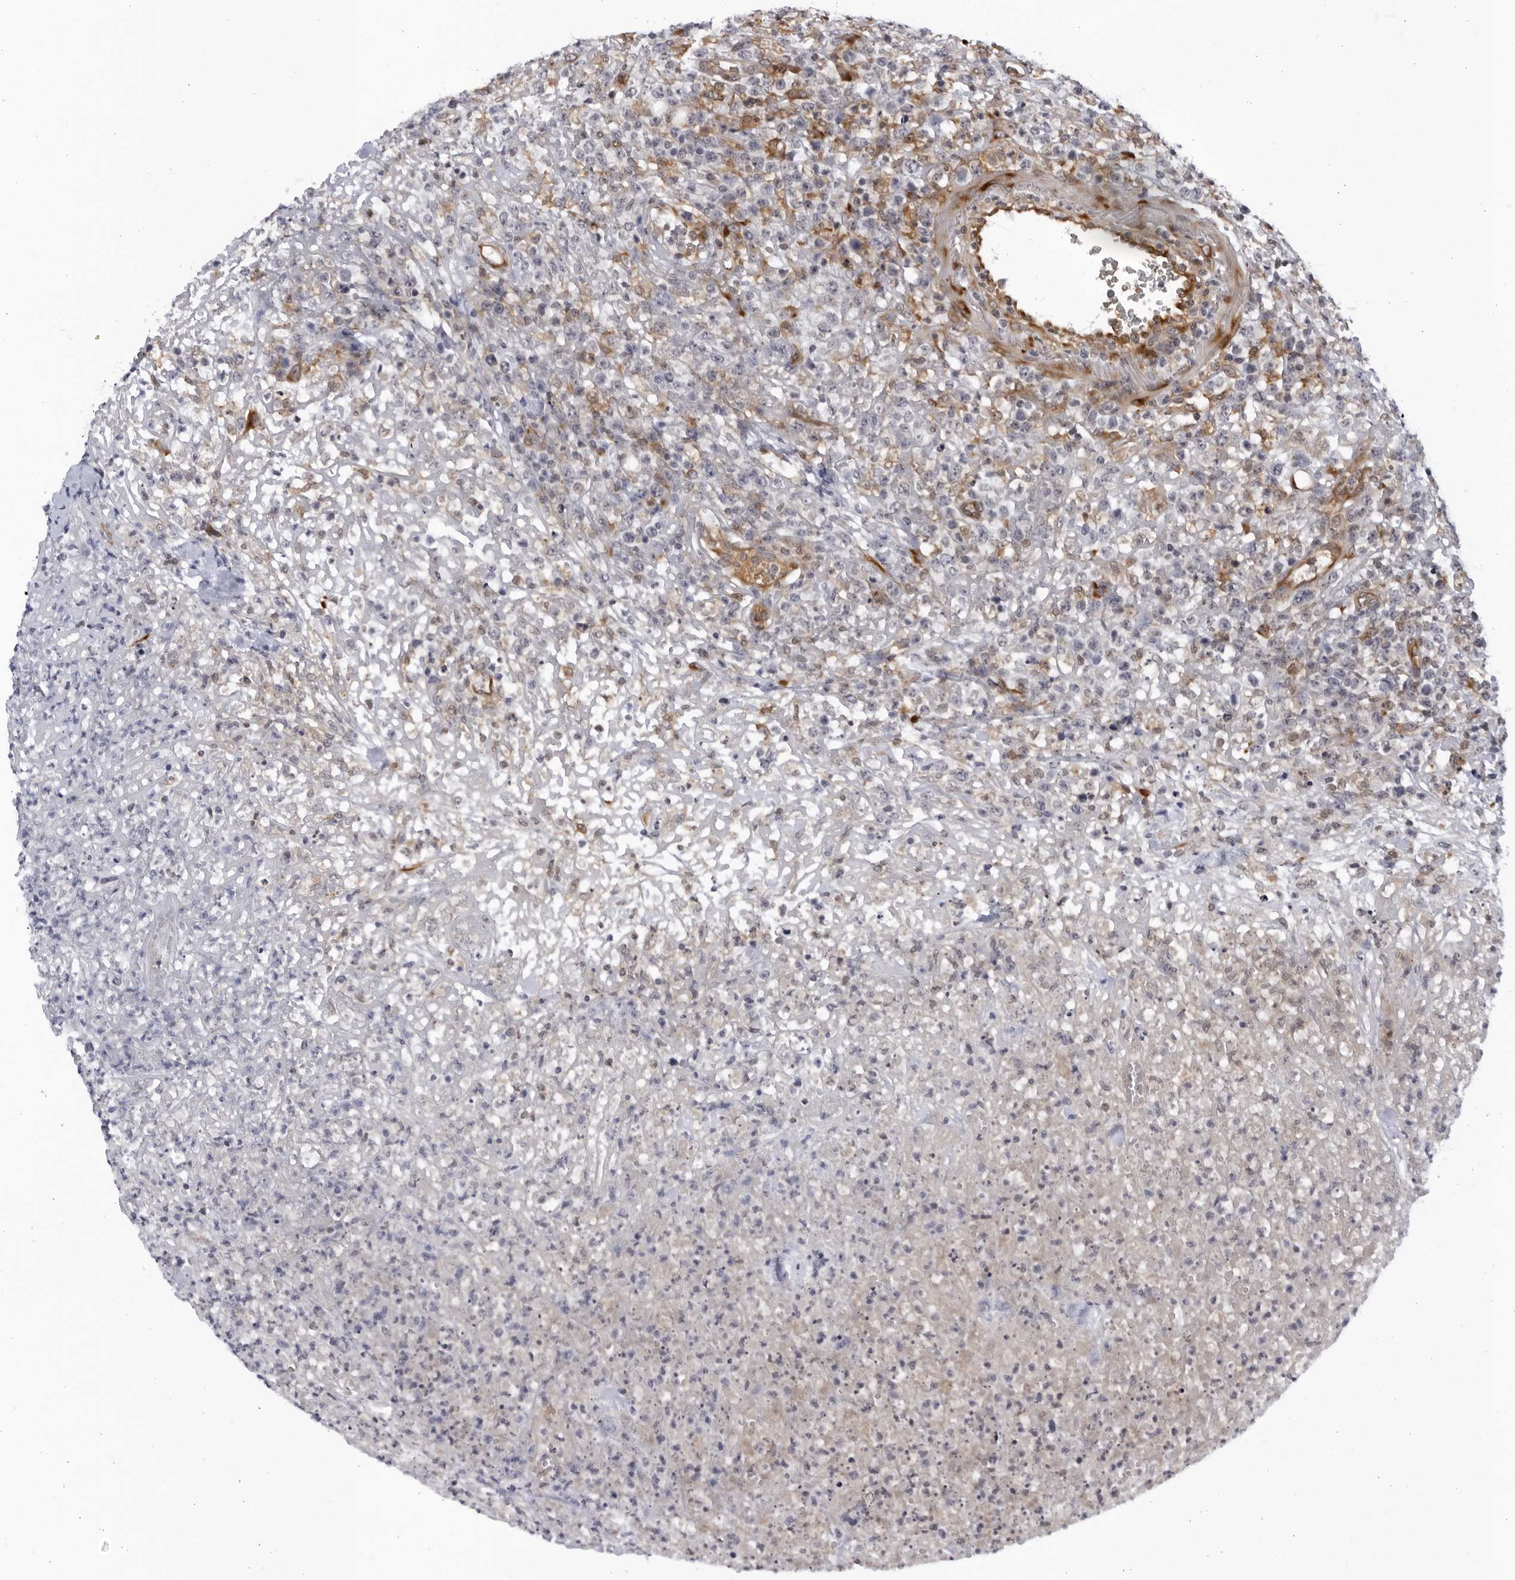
{"staining": {"intensity": "negative", "quantity": "none", "location": "none"}, "tissue": "lymphoma", "cell_type": "Tumor cells", "image_type": "cancer", "snomed": [{"axis": "morphology", "description": "Malignant lymphoma, non-Hodgkin's type, High grade"}, {"axis": "topography", "description": "Colon"}], "caption": "Tumor cells are negative for brown protein staining in malignant lymphoma, non-Hodgkin's type (high-grade).", "gene": "BMP2K", "patient": {"sex": "female", "age": 53}}